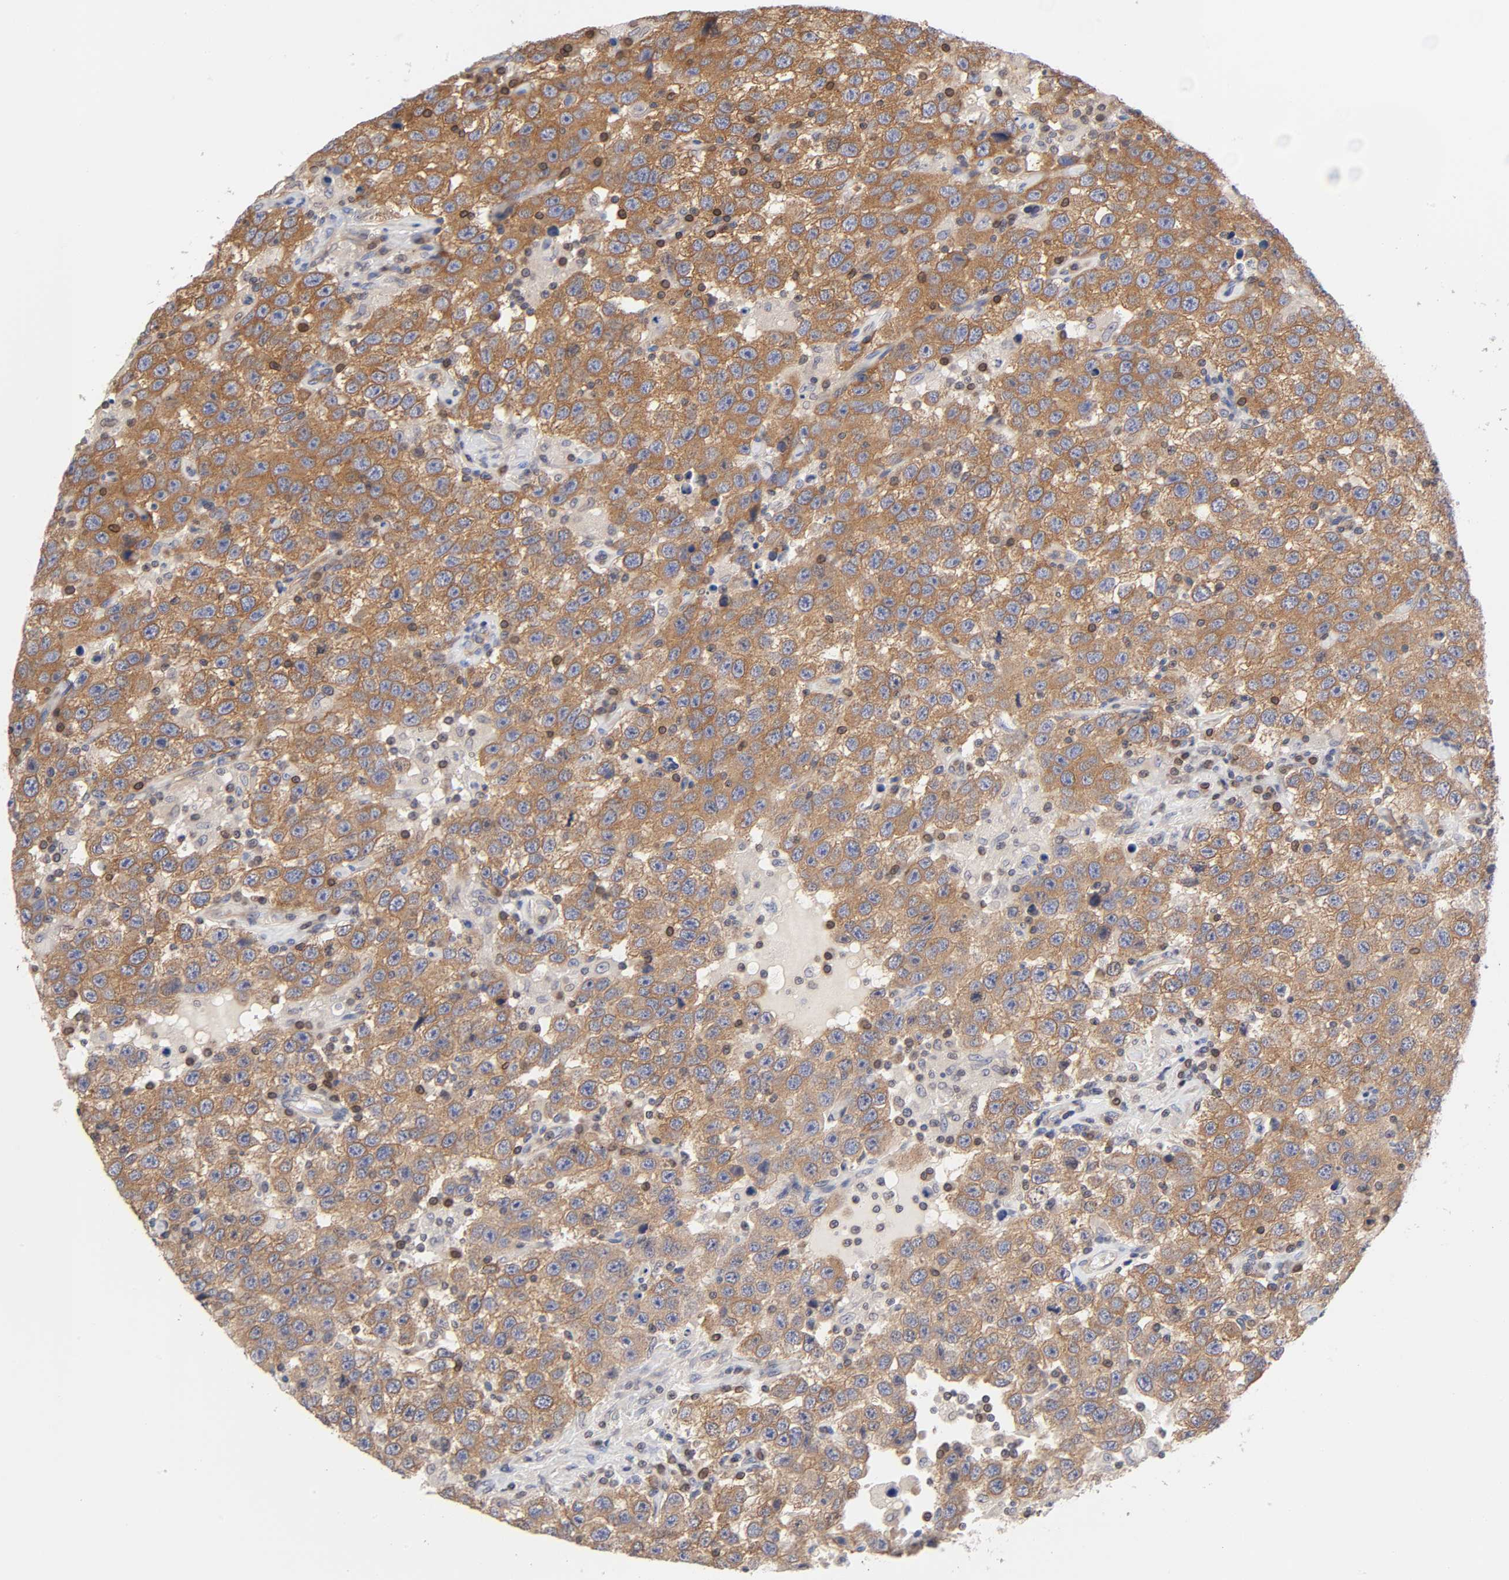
{"staining": {"intensity": "moderate", "quantity": ">75%", "location": "cytoplasmic/membranous"}, "tissue": "testis cancer", "cell_type": "Tumor cells", "image_type": "cancer", "snomed": [{"axis": "morphology", "description": "Seminoma, NOS"}, {"axis": "topography", "description": "Testis"}], "caption": "Protein staining of testis cancer tissue displays moderate cytoplasmic/membranous positivity in about >75% of tumor cells.", "gene": "STRN3", "patient": {"sex": "male", "age": 41}}